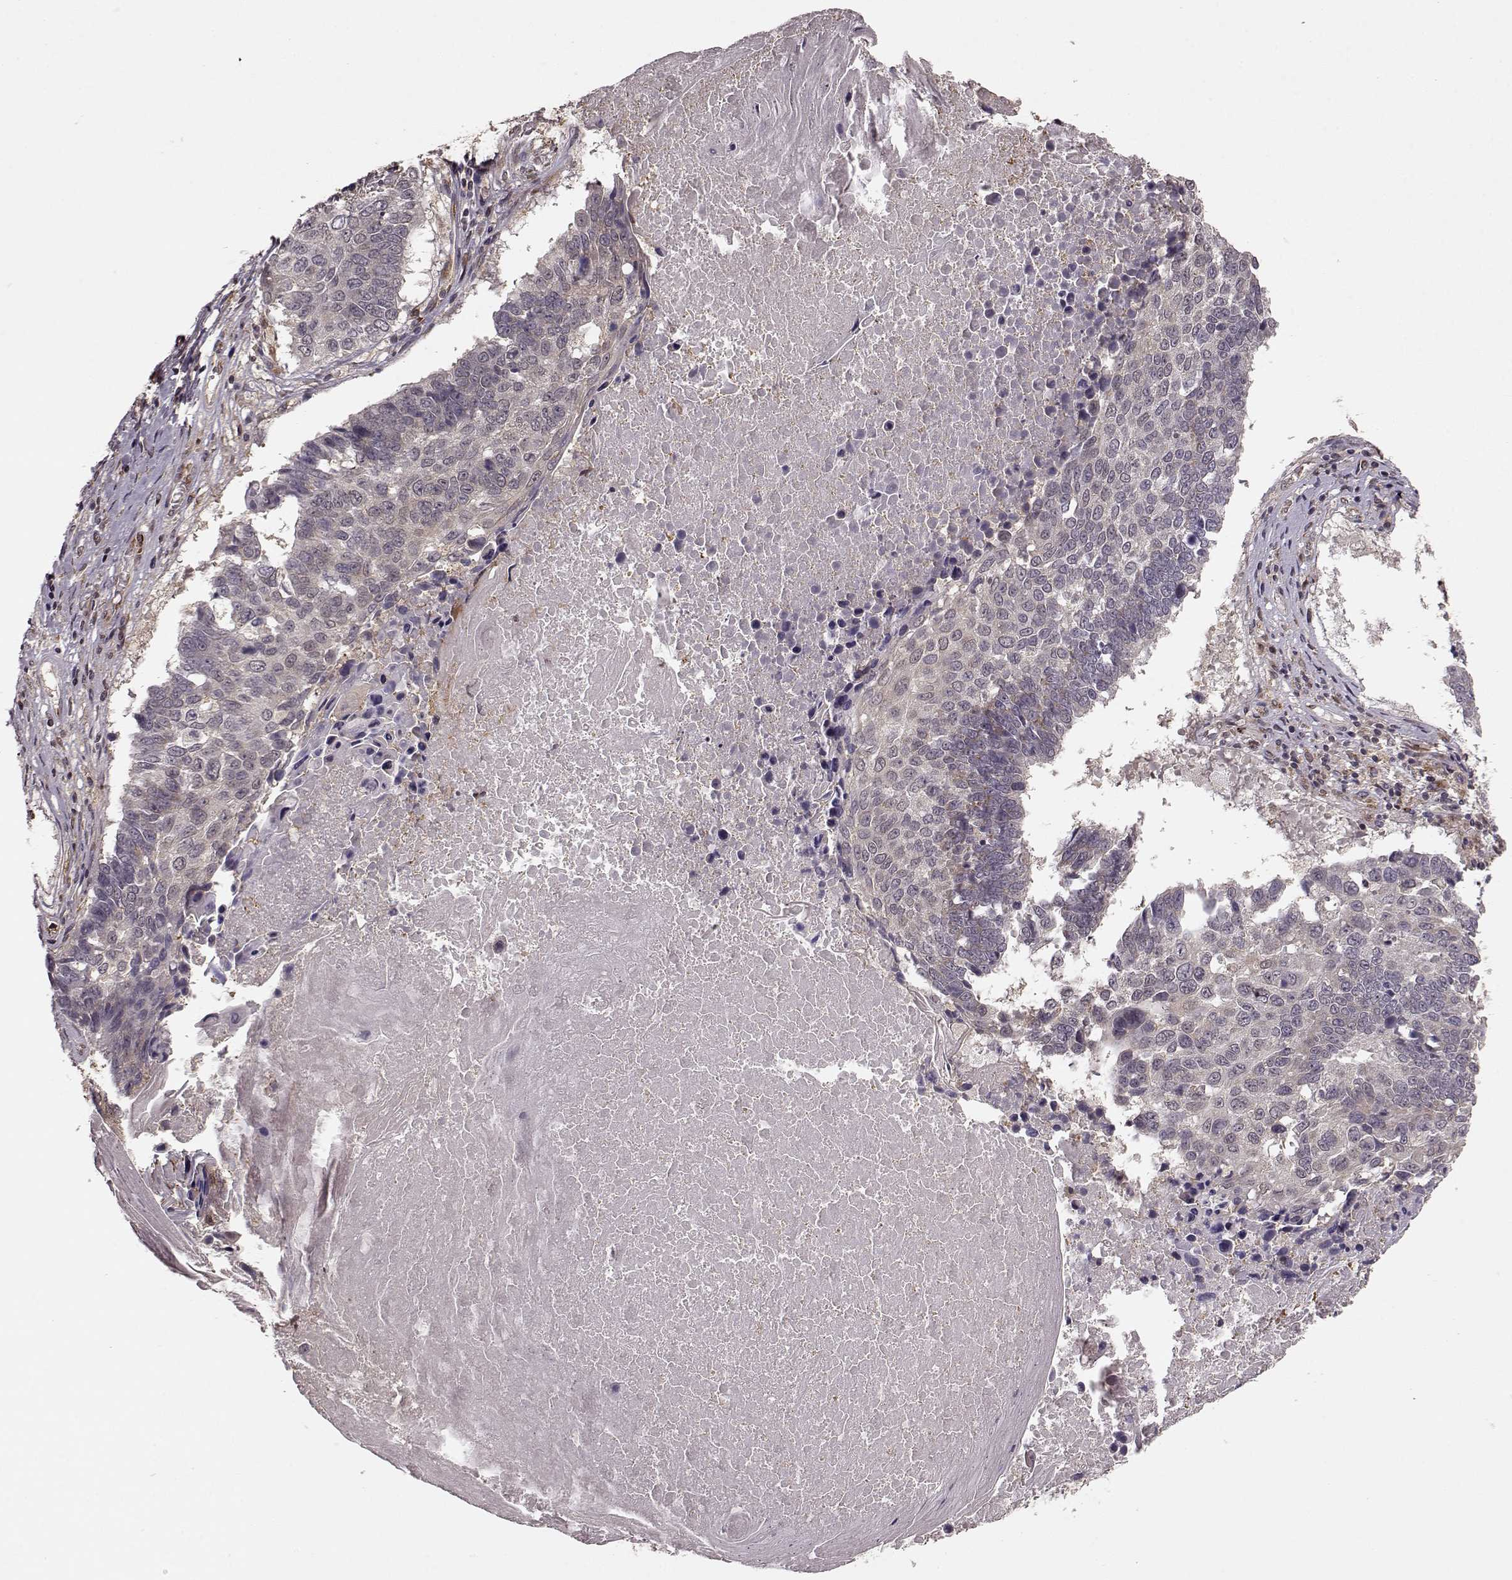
{"staining": {"intensity": "negative", "quantity": "none", "location": "none"}, "tissue": "lung cancer", "cell_type": "Tumor cells", "image_type": "cancer", "snomed": [{"axis": "morphology", "description": "Squamous cell carcinoma, NOS"}, {"axis": "topography", "description": "Lung"}], "caption": "This image is of squamous cell carcinoma (lung) stained with immunohistochemistry to label a protein in brown with the nuclei are counter-stained blue. There is no positivity in tumor cells. Brightfield microscopy of IHC stained with DAB (brown) and hematoxylin (blue), captured at high magnification.", "gene": "YIPF5", "patient": {"sex": "male", "age": 73}}